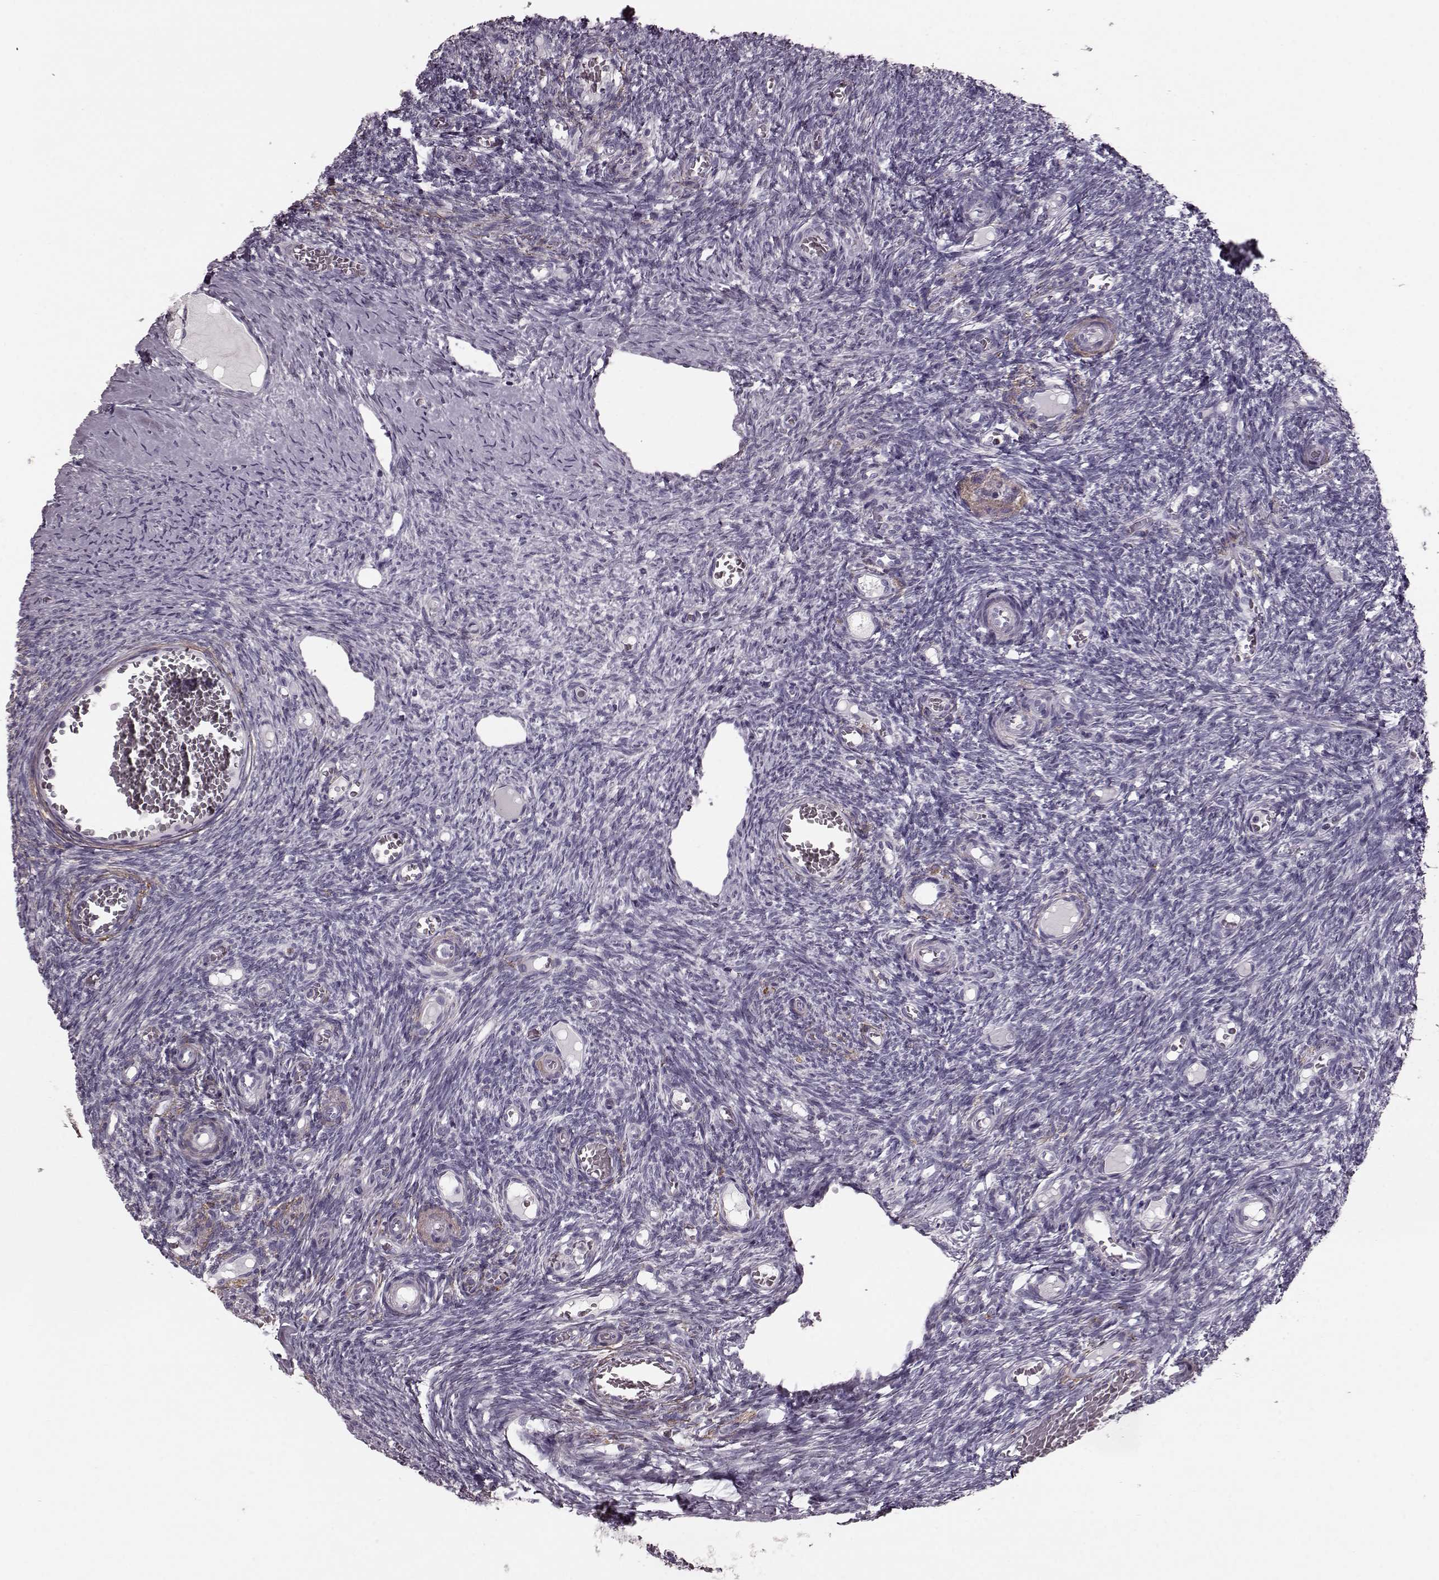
{"staining": {"intensity": "negative", "quantity": "none", "location": "none"}, "tissue": "ovary", "cell_type": "Follicle cells", "image_type": "normal", "snomed": [{"axis": "morphology", "description": "Normal tissue, NOS"}, {"axis": "topography", "description": "Ovary"}], "caption": "This histopathology image is of normal ovary stained with IHC to label a protein in brown with the nuclei are counter-stained blue. There is no staining in follicle cells. (DAB (3,3'-diaminobenzidine) immunohistochemistry visualized using brightfield microscopy, high magnification).", "gene": "CST7", "patient": {"sex": "female", "age": 39}}